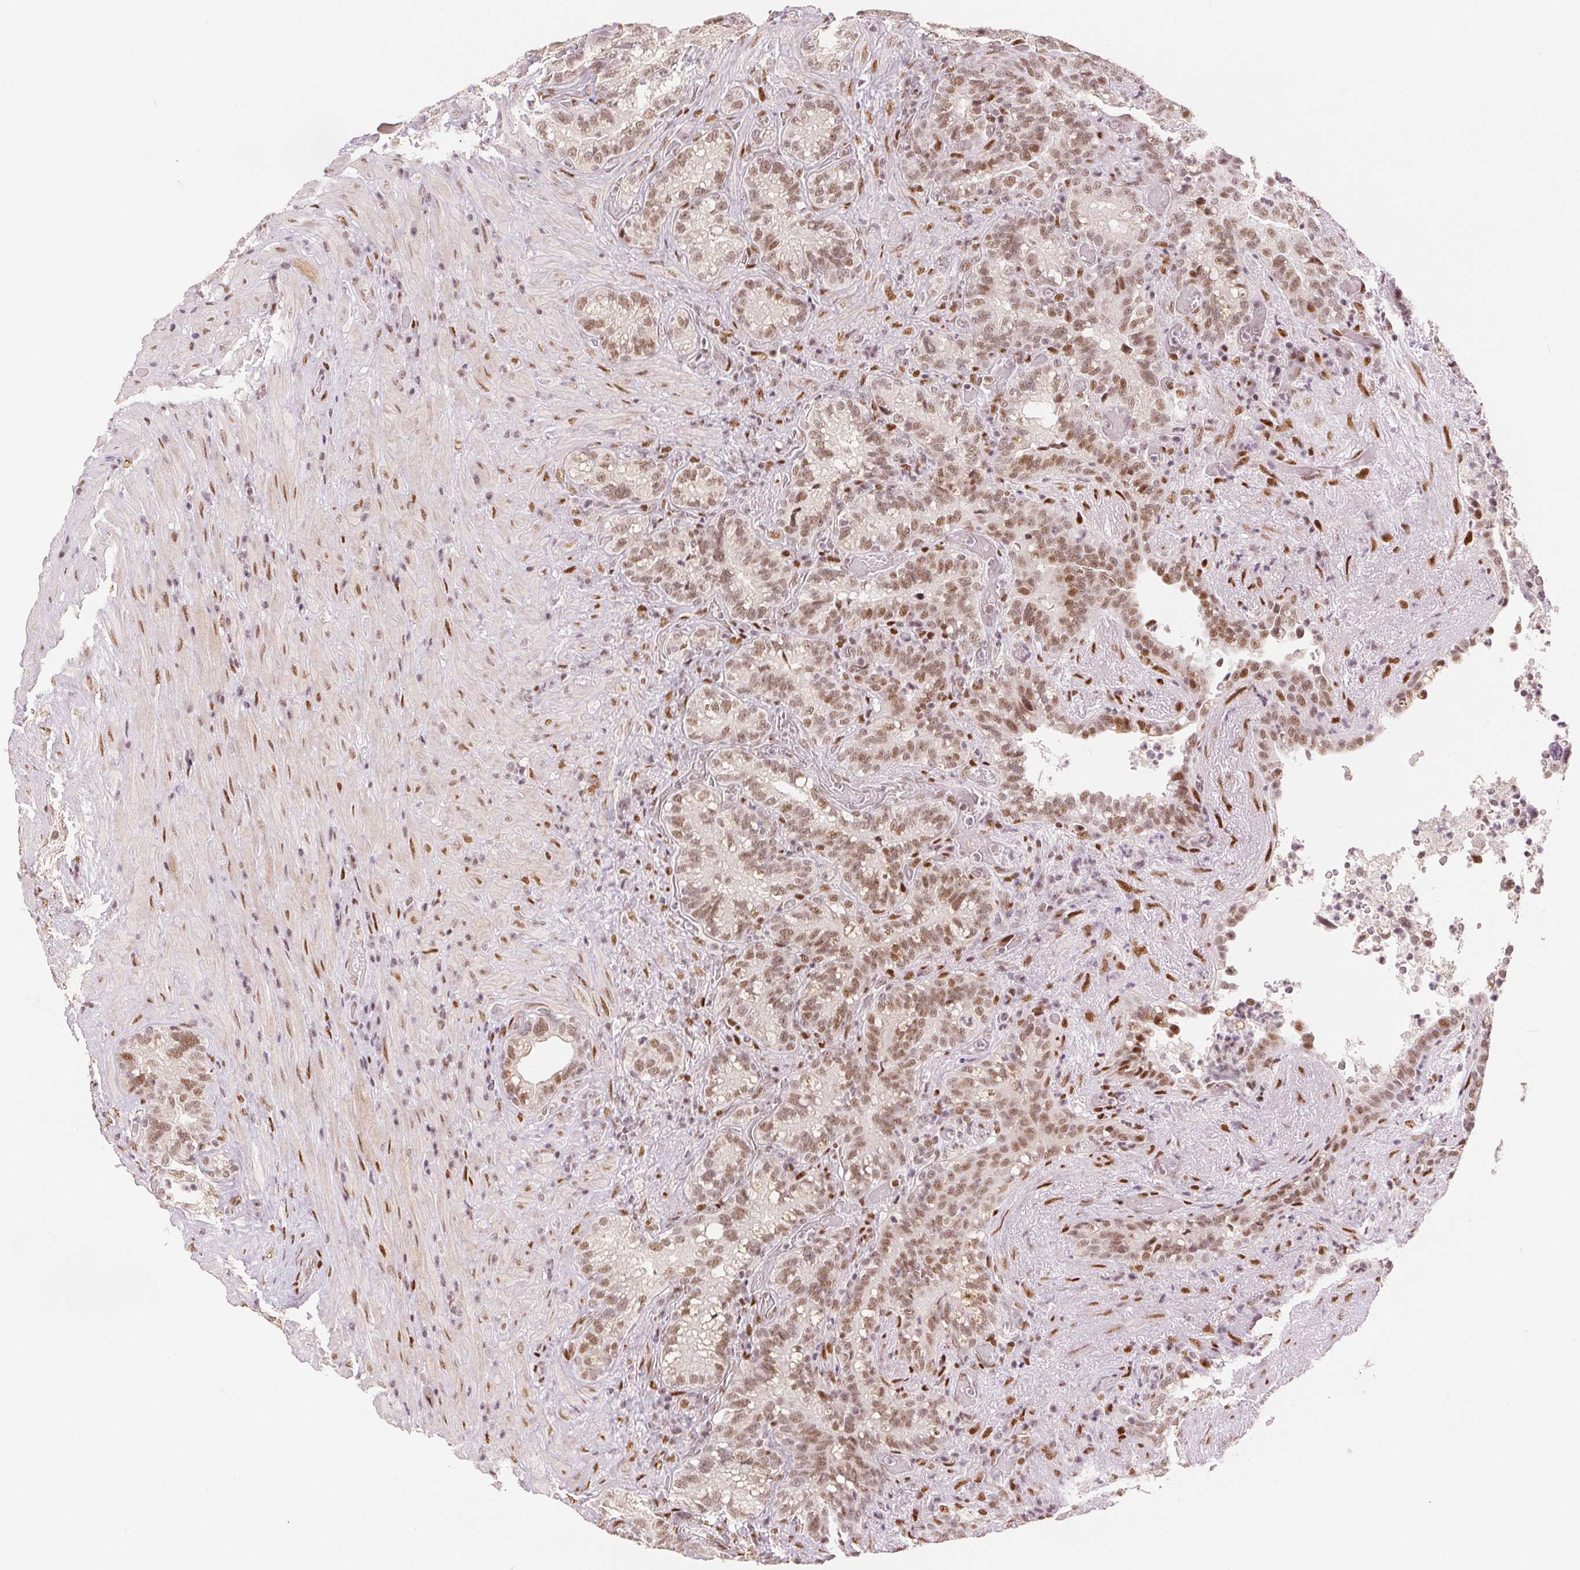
{"staining": {"intensity": "weak", "quantity": ">75%", "location": "nuclear"}, "tissue": "seminal vesicle", "cell_type": "Glandular cells", "image_type": "normal", "snomed": [{"axis": "morphology", "description": "Normal tissue, NOS"}, {"axis": "topography", "description": "Seminal veicle"}], "caption": "Seminal vesicle stained with a brown dye demonstrates weak nuclear positive staining in about >75% of glandular cells.", "gene": "ZNF703", "patient": {"sex": "male", "age": 68}}